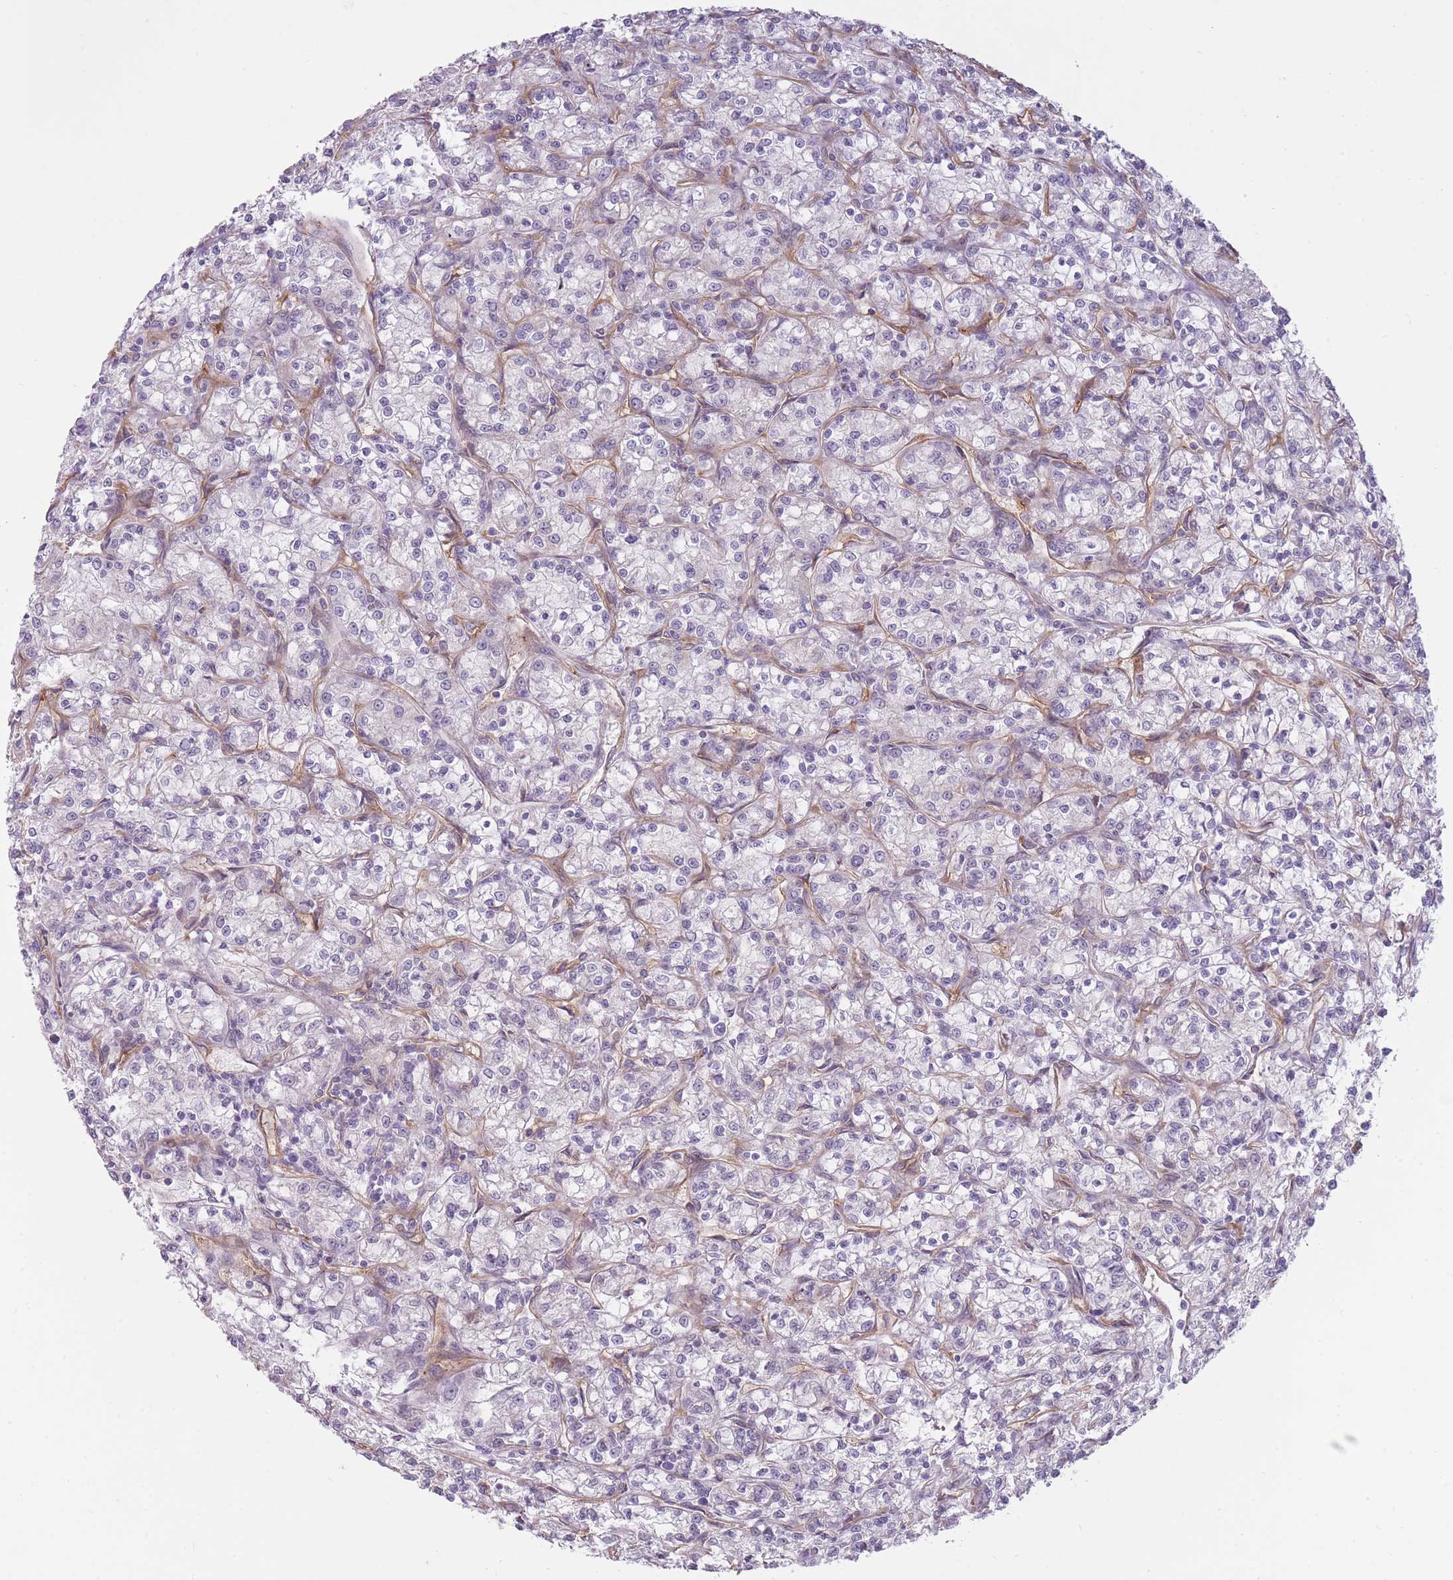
{"staining": {"intensity": "negative", "quantity": "none", "location": "none"}, "tissue": "renal cancer", "cell_type": "Tumor cells", "image_type": "cancer", "snomed": [{"axis": "morphology", "description": "Adenocarcinoma, NOS"}, {"axis": "topography", "description": "Kidney"}], "caption": "This is an IHC image of renal cancer. There is no expression in tumor cells.", "gene": "PGRMC2", "patient": {"sex": "female", "age": 59}}